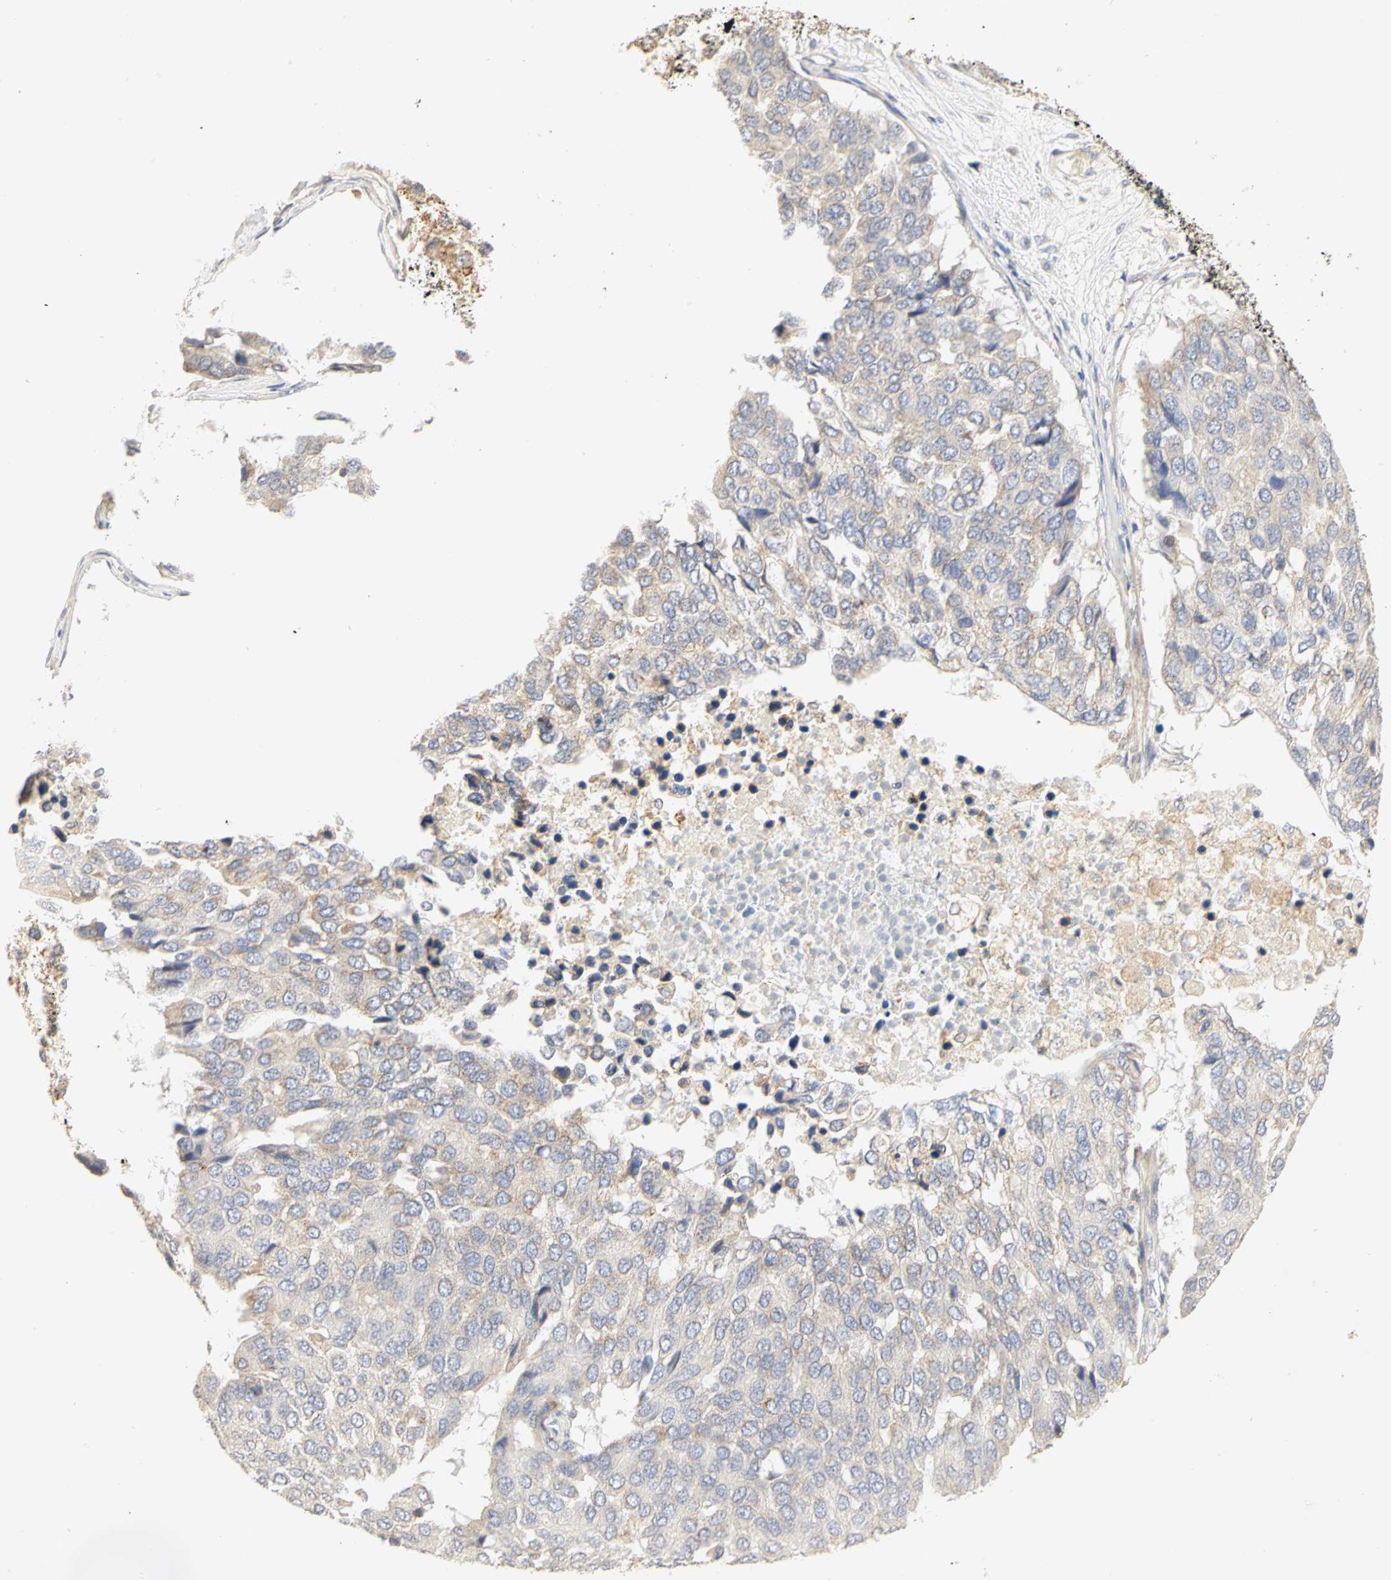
{"staining": {"intensity": "weak", "quantity": ">75%", "location": "cytoplasmic/membranous"}, "tissue": "pancreatic cancer", "cell_type": "Tumor cells", "image_type": "cancer", "snomed": [{"axis": "morphology", "description": "Adenocarcinoma, NOS"}, {"axis": "topography", "description": "Pancreas"}], "caption": "This micrograph shows pancreatic cancer stained with immunohistochemistry to label a protein in brown. The cytoplasmic/membranous of tumor cells show weak positivity for the protein. Nuclei are counter-stained blue.", "gene": "GNRH2", "patient": {"sex": "male", "age": 50}}